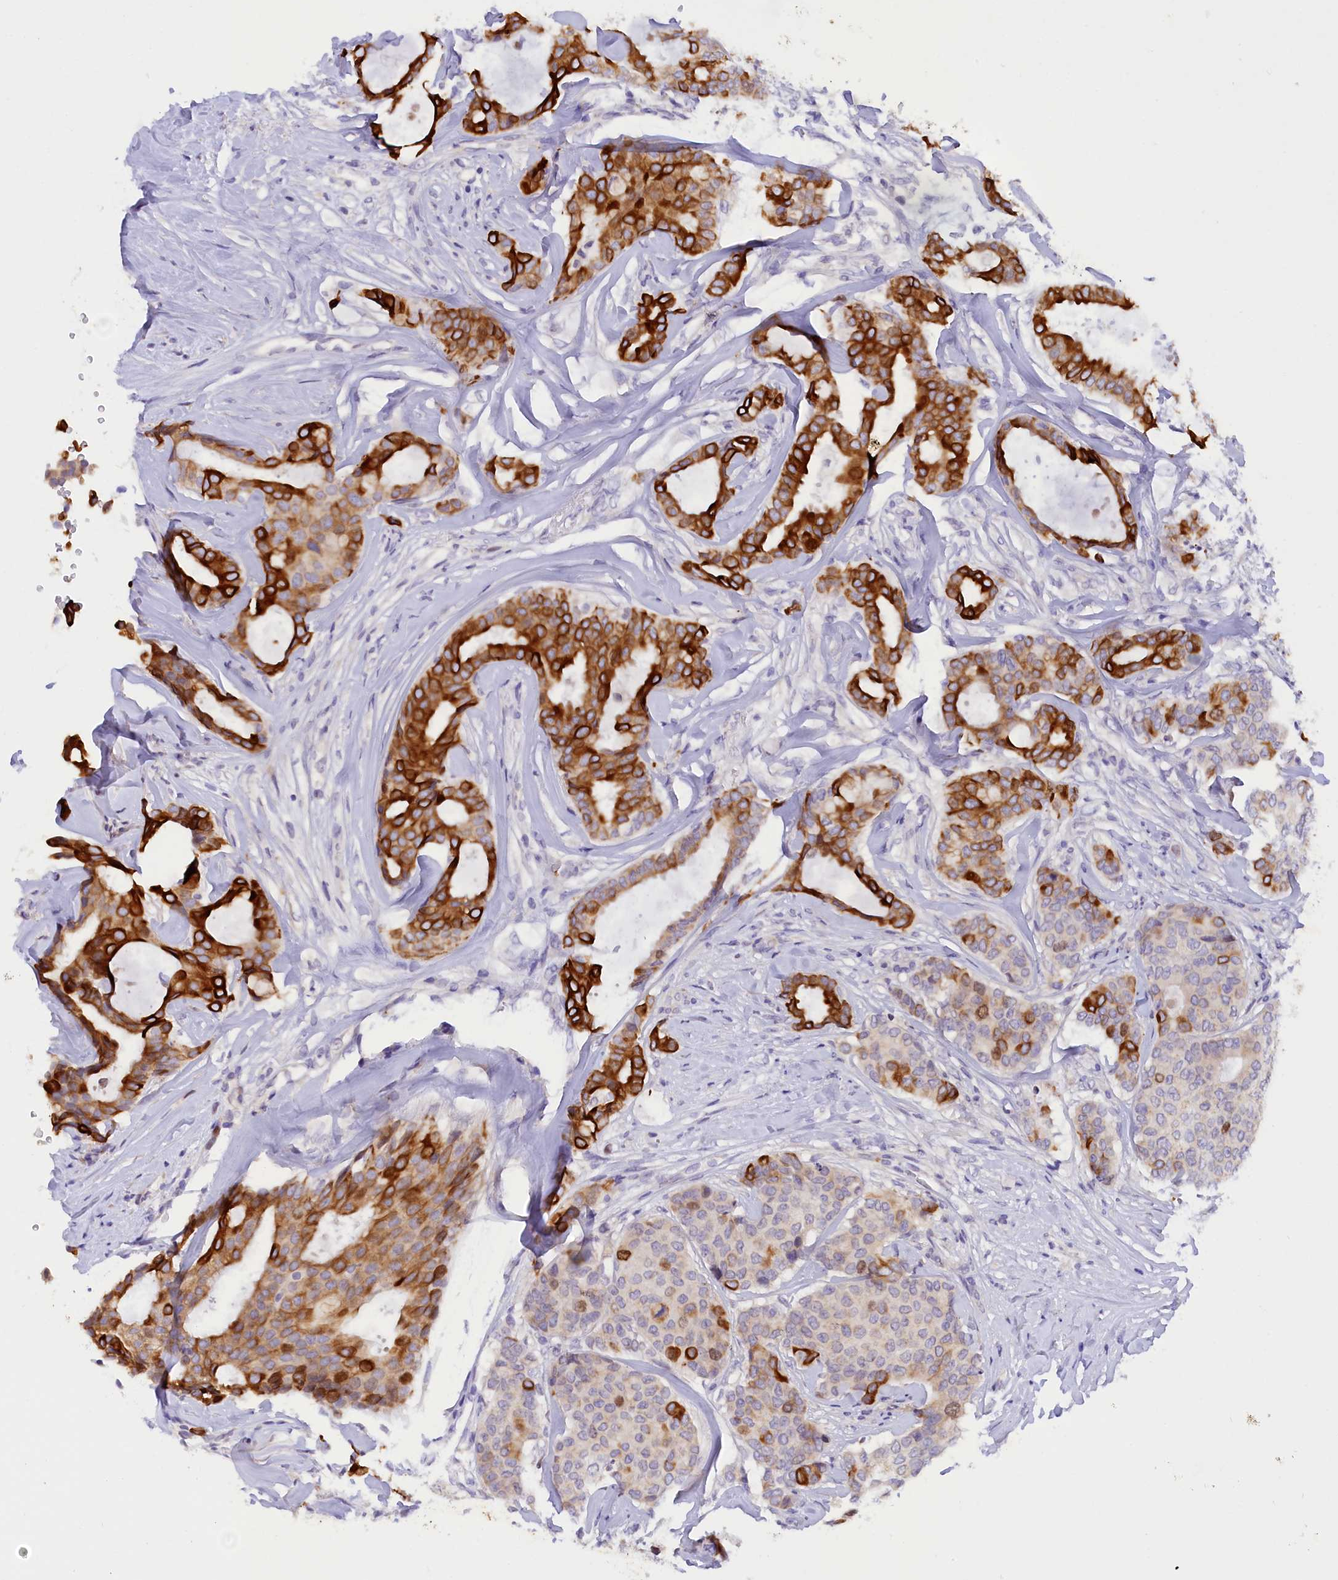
{"staining": {"intensity": "strong", "quantity": "25%-75%", "location": "cytoplasmic/membranous"}, "tissue": "breast cancer", "cell_type": "Tumor cells", "image_type": "cancer", "snomed": [{"axis": "morphology", "description": "Duct carcinoma"}, {"axis": "topography", "description": "Breast"}], "caption": "Breast intraductal carcinoma was stained to show a protein in brown. There is high levels of strong cytoplasmic/membranous positivity in approximately 25%-75% of tumor cells. (DAB (3,3'-diaminobenzidine) IHC with brightfield microscopy, high magnification).", "gene": "PKIA", "patient": {"sex": "female", "age": 75}}